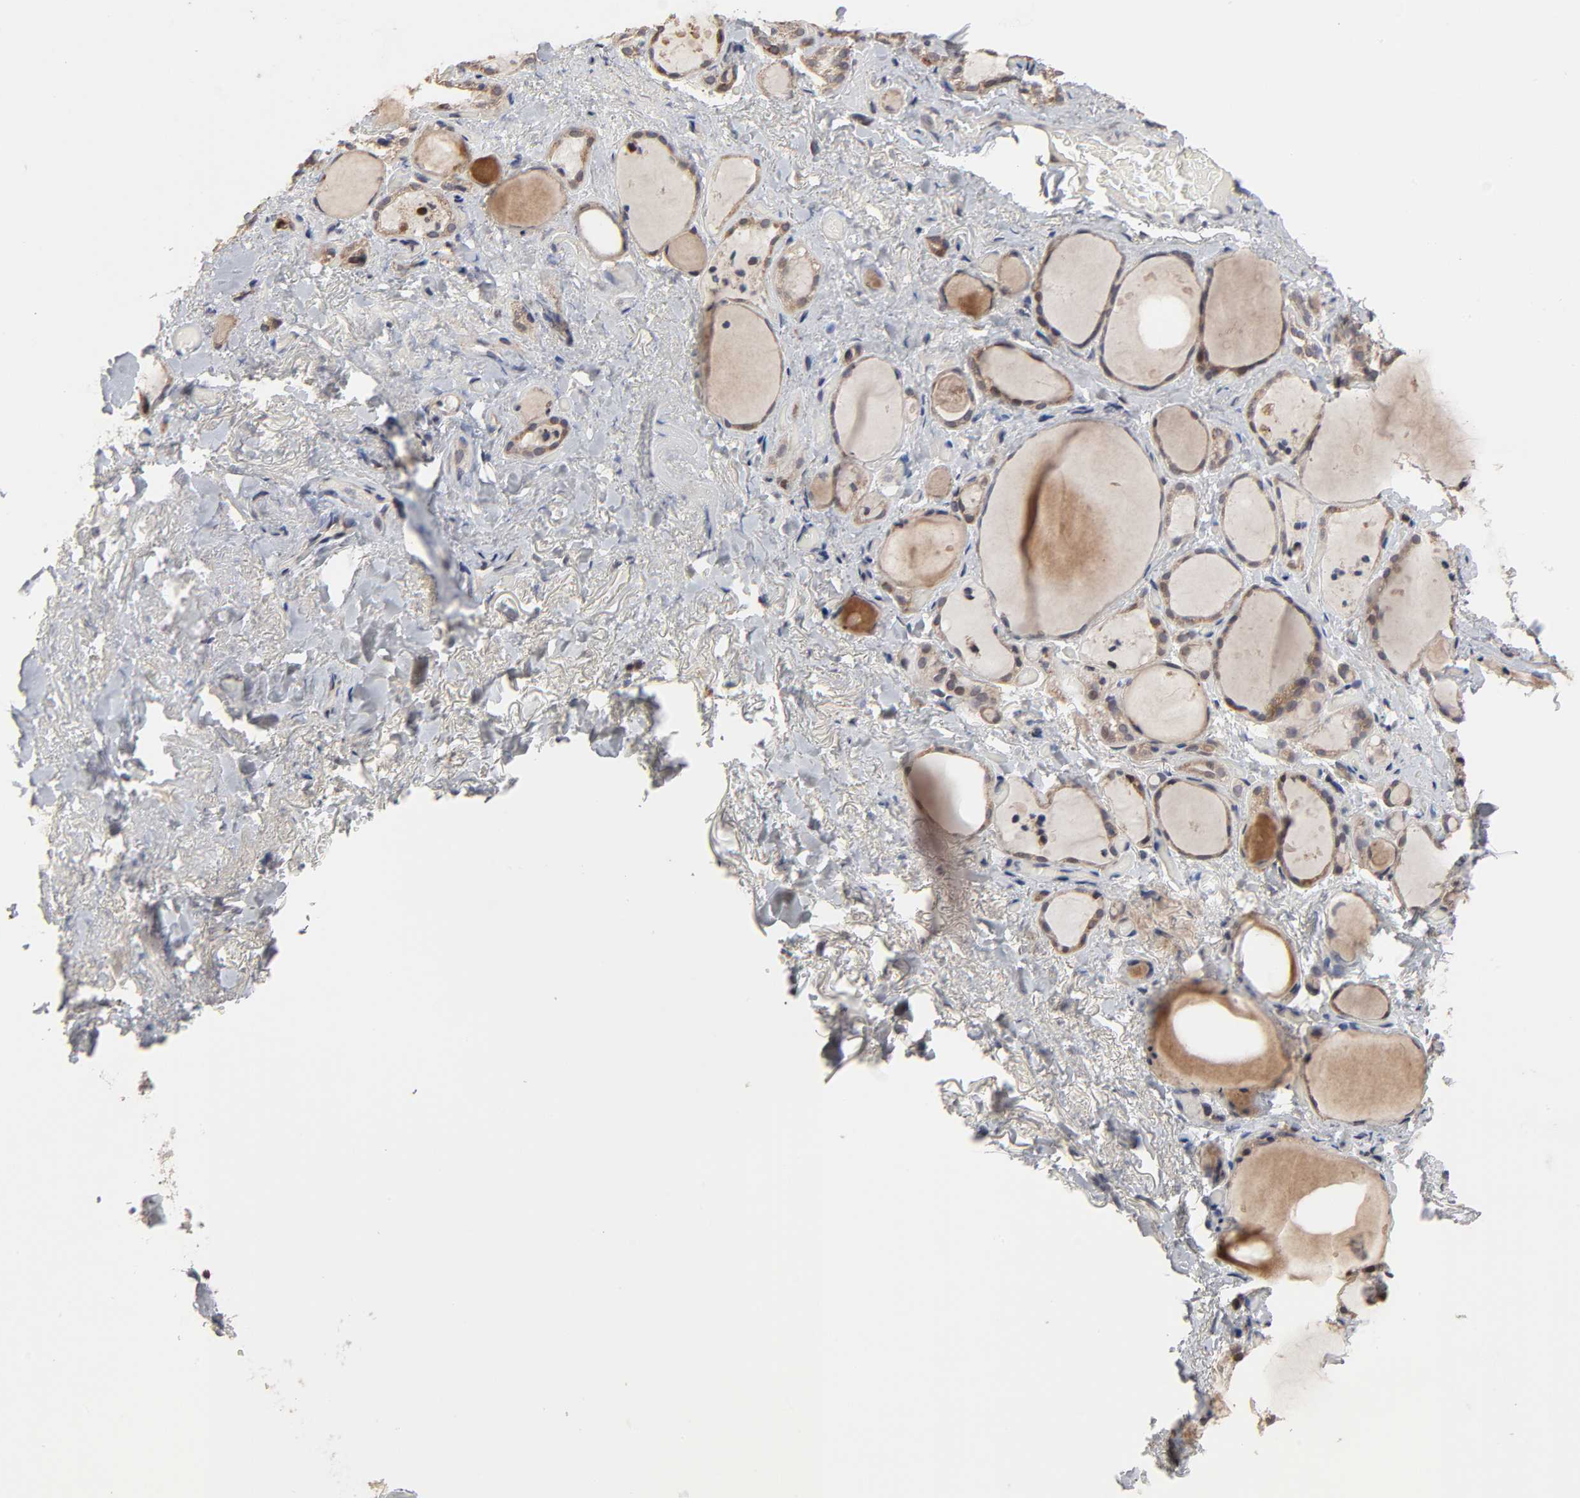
{"staining": {"intensity": "moderate", "quantity": ">75%", "location": "cytoplasmic/membranous,nuclear"}, "tissue": "thyroid gland", "cell_type": "Glandular cells", "image_type": "normal", "snomed": [{"axis": "morphology", "description": "Normal tissue, NOS"}, {"axis": "topography", "description": "Thyroid gland"}], "caption": "A micrograph showing moderate cytoplasmic/membranous,nuclear positivity in about >75% of glandular cells in normal thyroid gland, as visualized by brown immunohistochemical staining.", "gene": "HNF4A", "patient": {"sex": "female", "age": 75}}